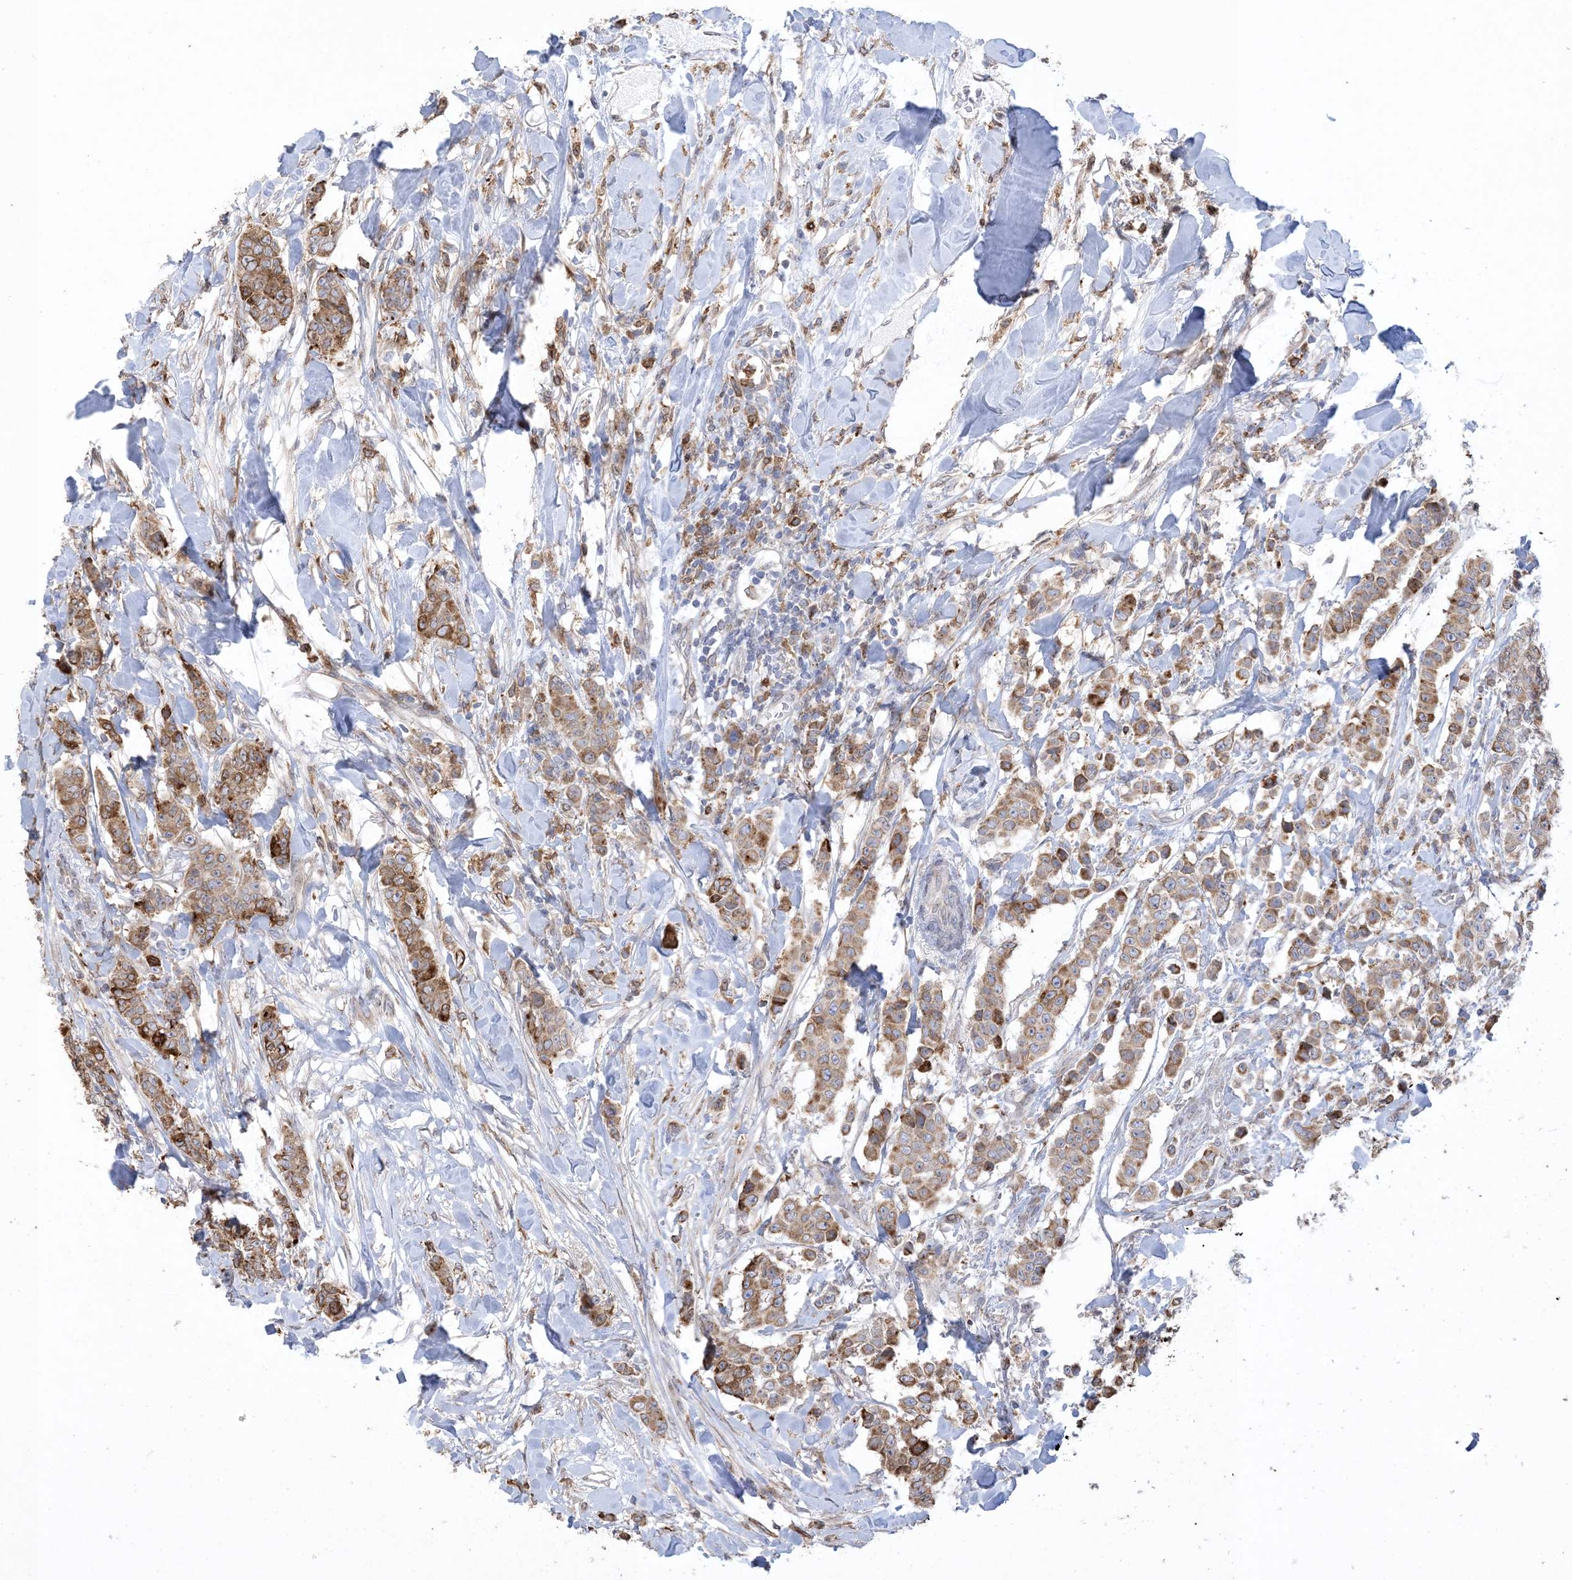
{"staining": {"intensity": "strong", "quantity": ">75%", "location": "cytoplasmic/membranous"}, "tissue": "breast cancer", "cell_type": "Tumor cells", "image_type": "cancer", "snomed": [{"axis": "morphology", "description": "Duct carcinoma"}, {"axis": "topography", "description": "Breast"}], "caption": "Tumor cells reveal strong cytoplasmic/membranous positivity in approximately >75% of cells in breast cancer.", "gene": "SHANK1", "patient": {"sex": "female", "age": 40}}